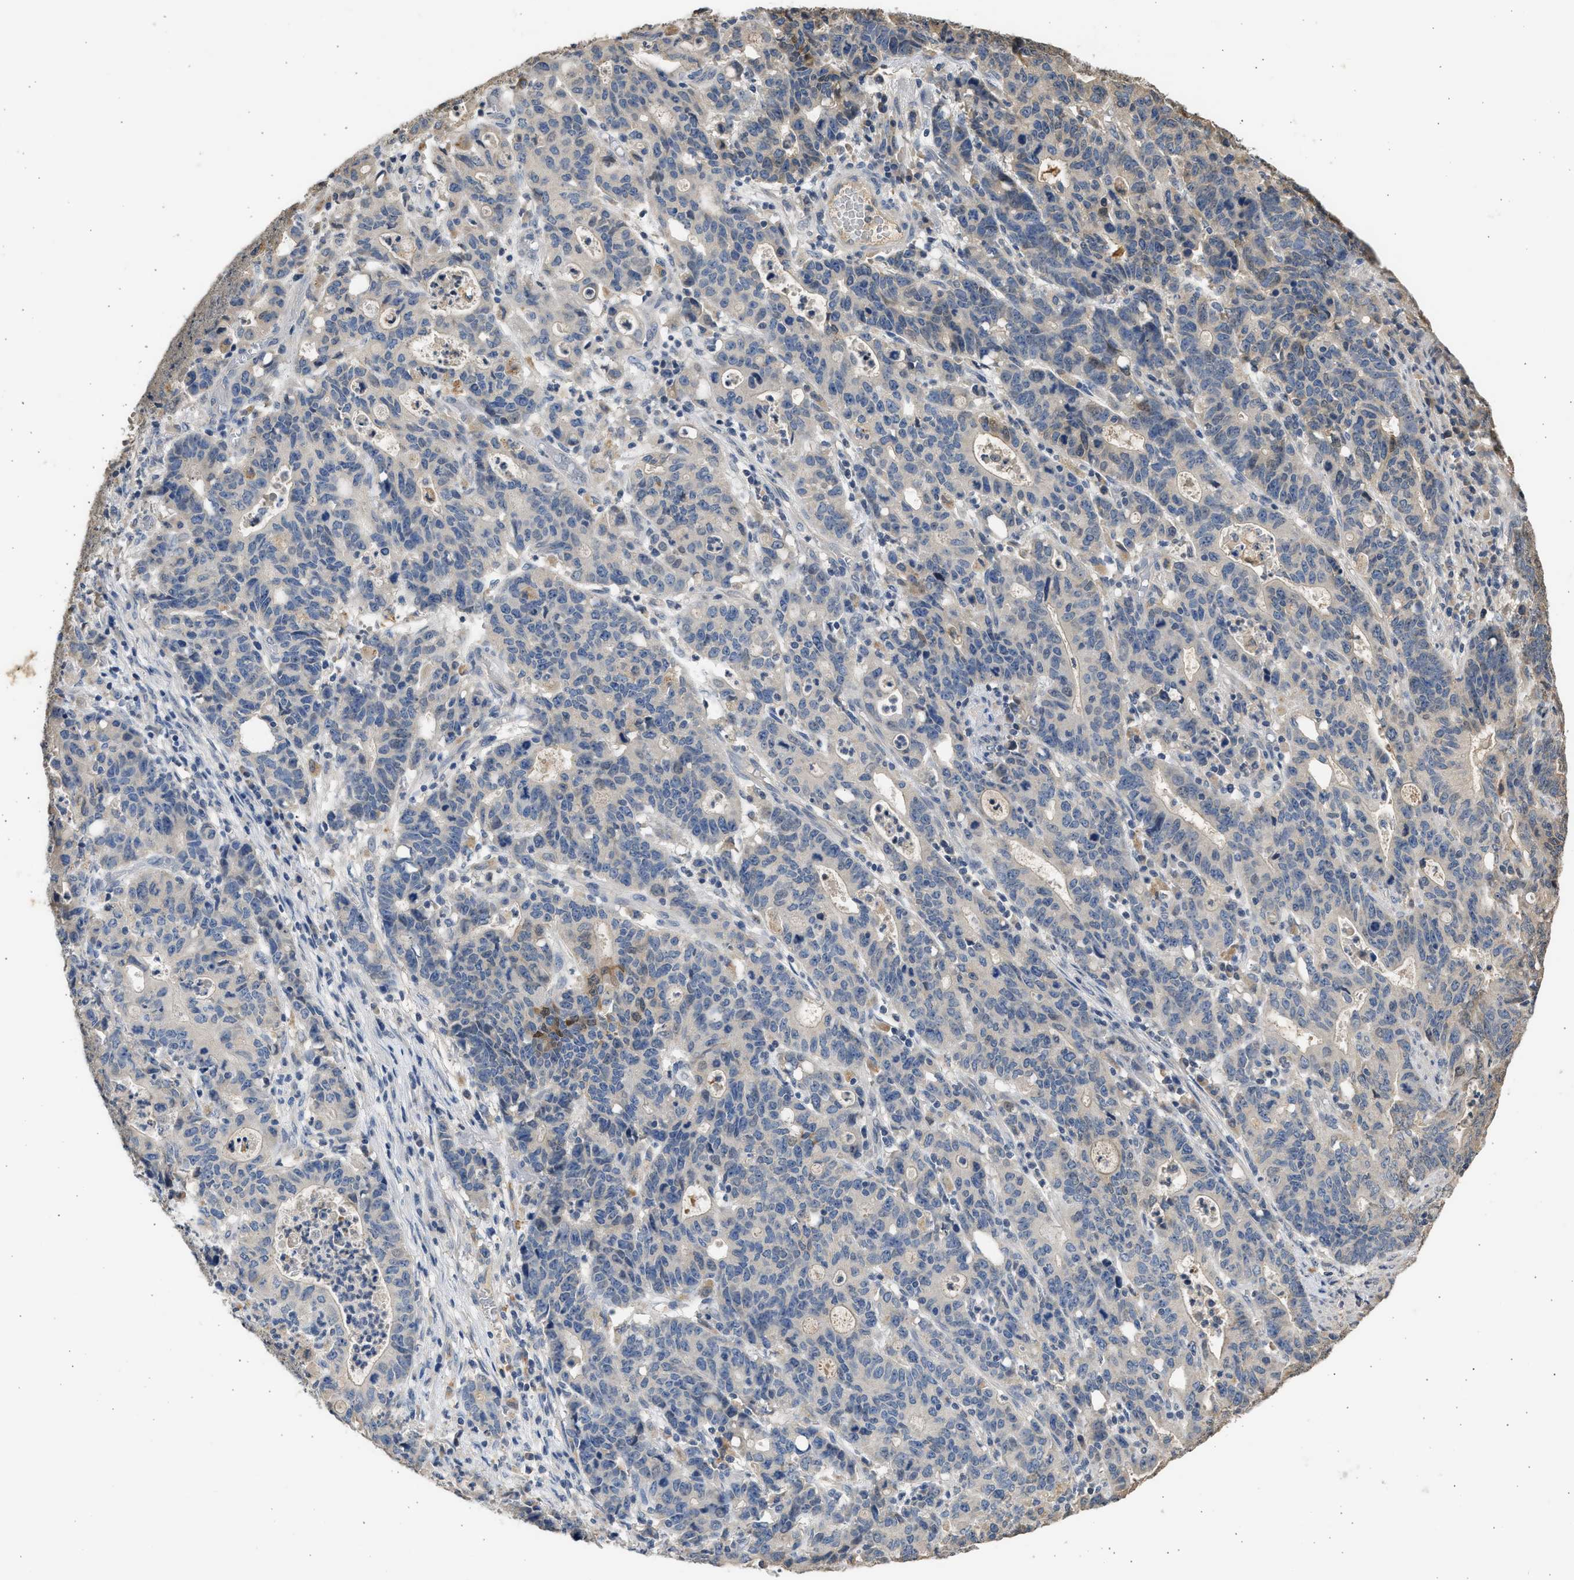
{"staining": {"intensity": "negative", "quantity": "none", "location": "none"}, "tissue": "stomach cancer", "cell_type": "Tumor cells", "image_type": "cancer", "snomed": [{"axis": "morphology", "description": "Adenocarcinoma, NOS"}, {"axis": "topography", "description": "Stomach, upper"}], "caption": "A photomicrograph of stomach adenocarcinoma stained for a protein reveals no brown staining in tumor cells.", "gene": "SULT2A1", "patient": {"sex": "male", "age": 69}}